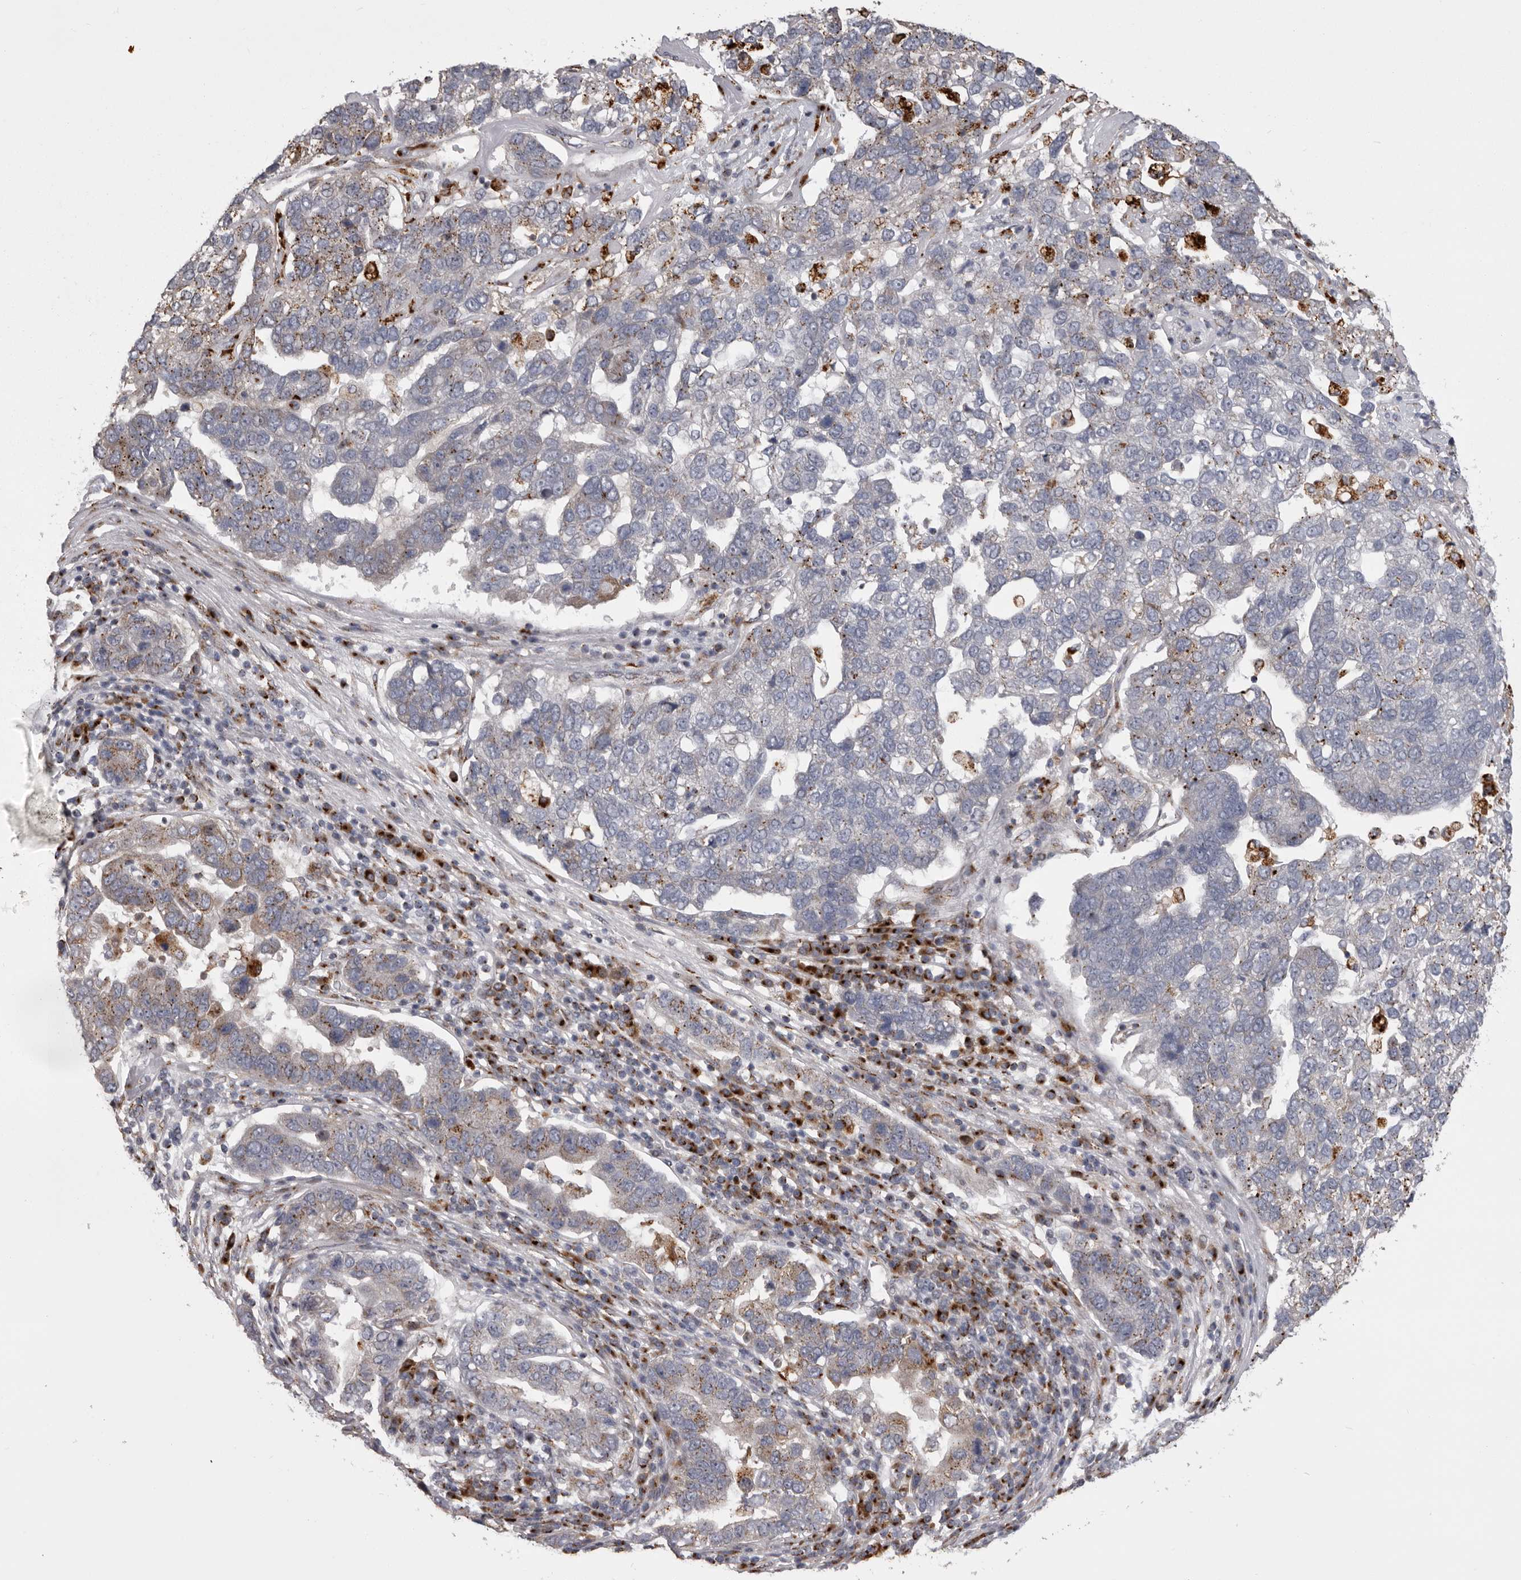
{"staining": {"intensity": "moderate", "quantity": "<25%", "location": "cytoplasmic/membranous"}, "tissue": "pancreatic cancer", "cell_type": "Tumor cells", "image_type": "cancer", "snomed": [{"axis": "morphology", "description": "Adenocarcinoma, NOS"}, {"axis": "topography", "description": "Pancreas"}], "caption": "A histopathology image of human pancreatic cancer (adenocarcinoma) stained for a protein exhibits moderate cytoplasmic/membranous brown staining in tumor cells.", "gene": "WDR47", "patient": {"sex": "female", "age": 61}}